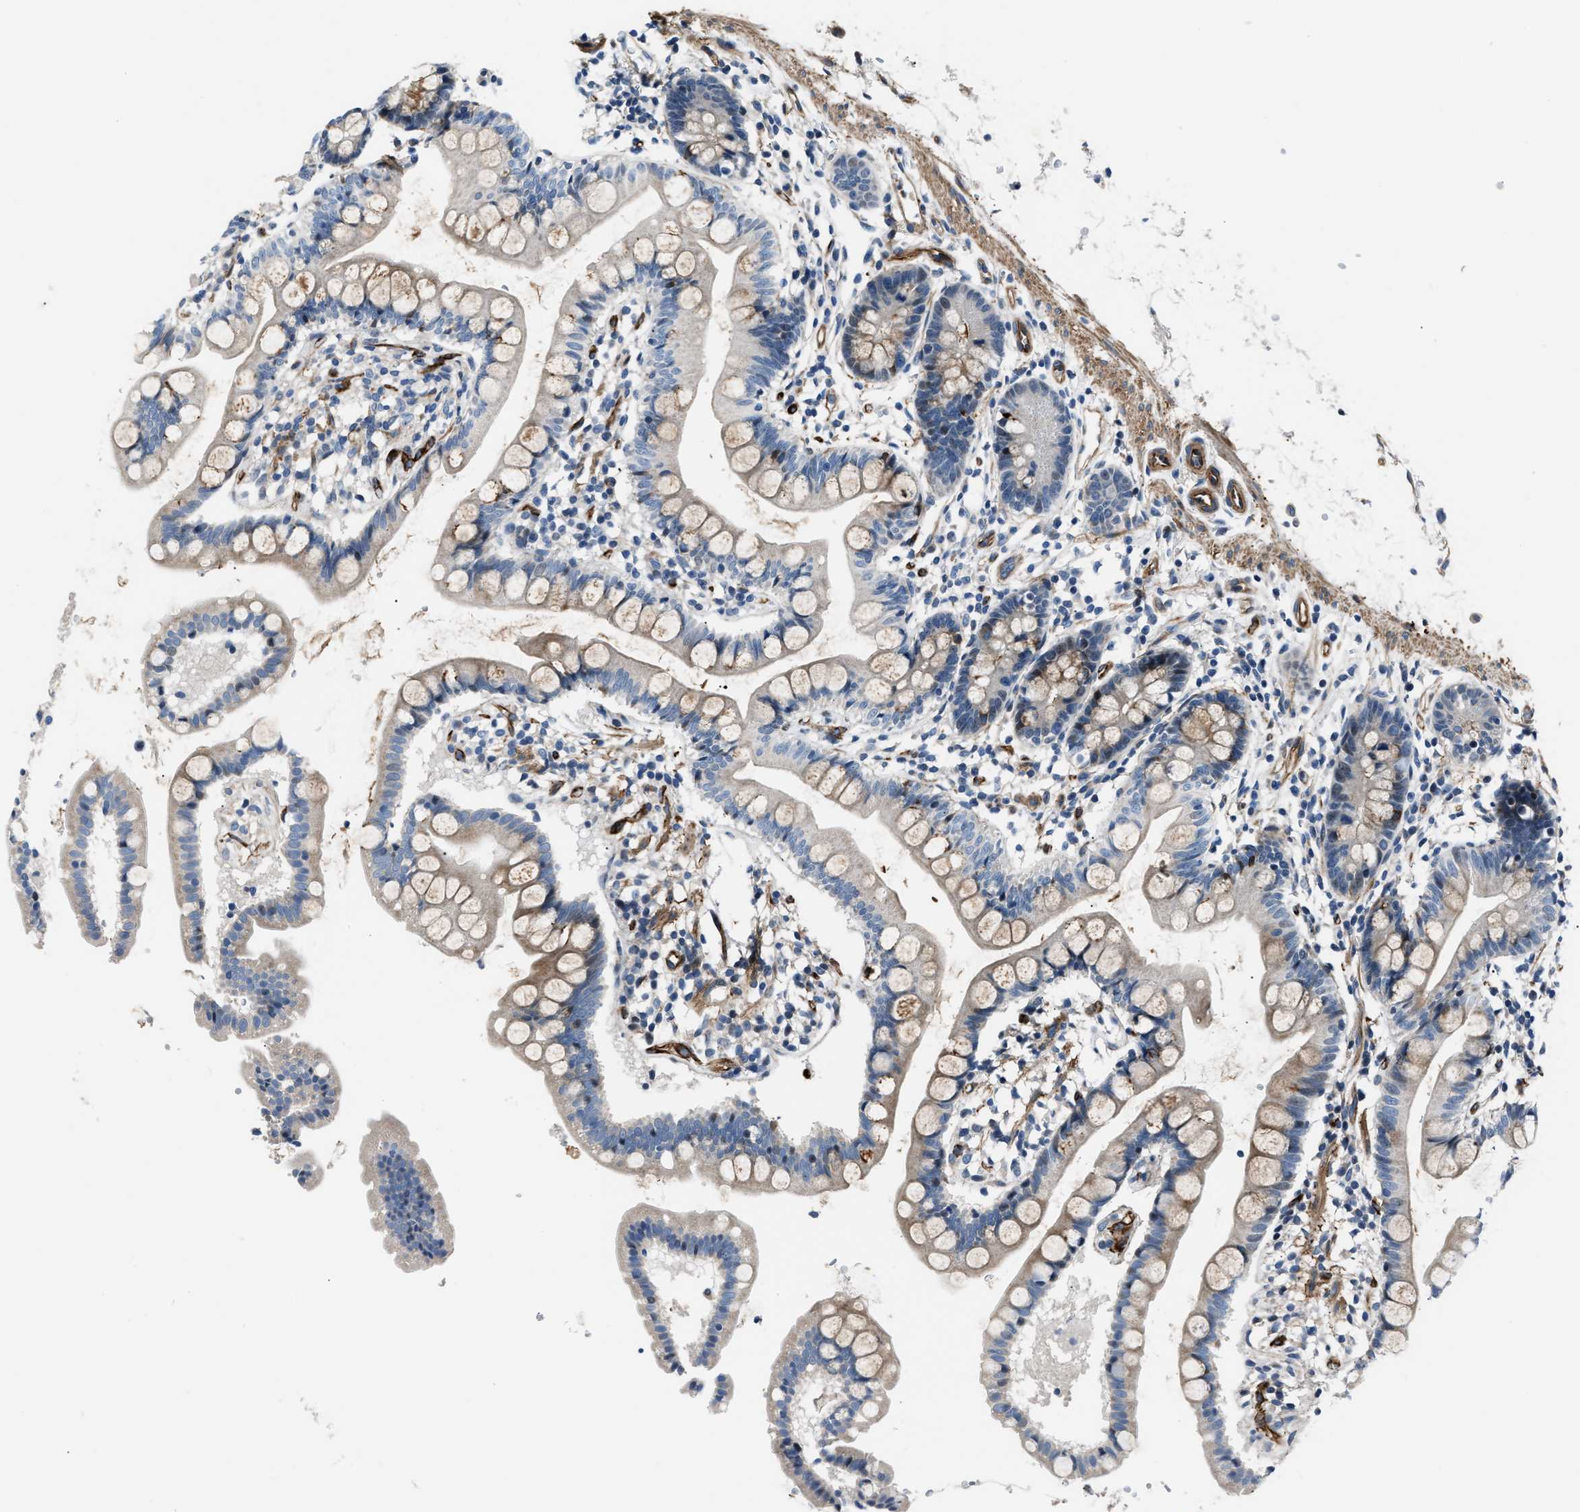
{"staining": {"intensity": "moderate", "quantity": "25%-75%", "location": "cytoplasmic/membranous"}, "tissue": "small intestine", "cell_type": "Glandular cells", "image_type": "normal", "snomed": [{"axis": "morphology", "description": "Normal tissue, NOS"}, {"axis": "topography", "description": "Small intestine"}], "caption": "Immunohistochemical staining of unremarkable human small intestine exhibits moderate cytoplasmic/membranous protein staining in approximately 25%-75% of glandular cells. The staining was performed using DAB to visualize the protein expression in brown, while the nuclei were stained in blue with hematoxylin (Magnification: 20x).", "gene": "MPDZ", "patient": {"sex": "female", "age": 84}}